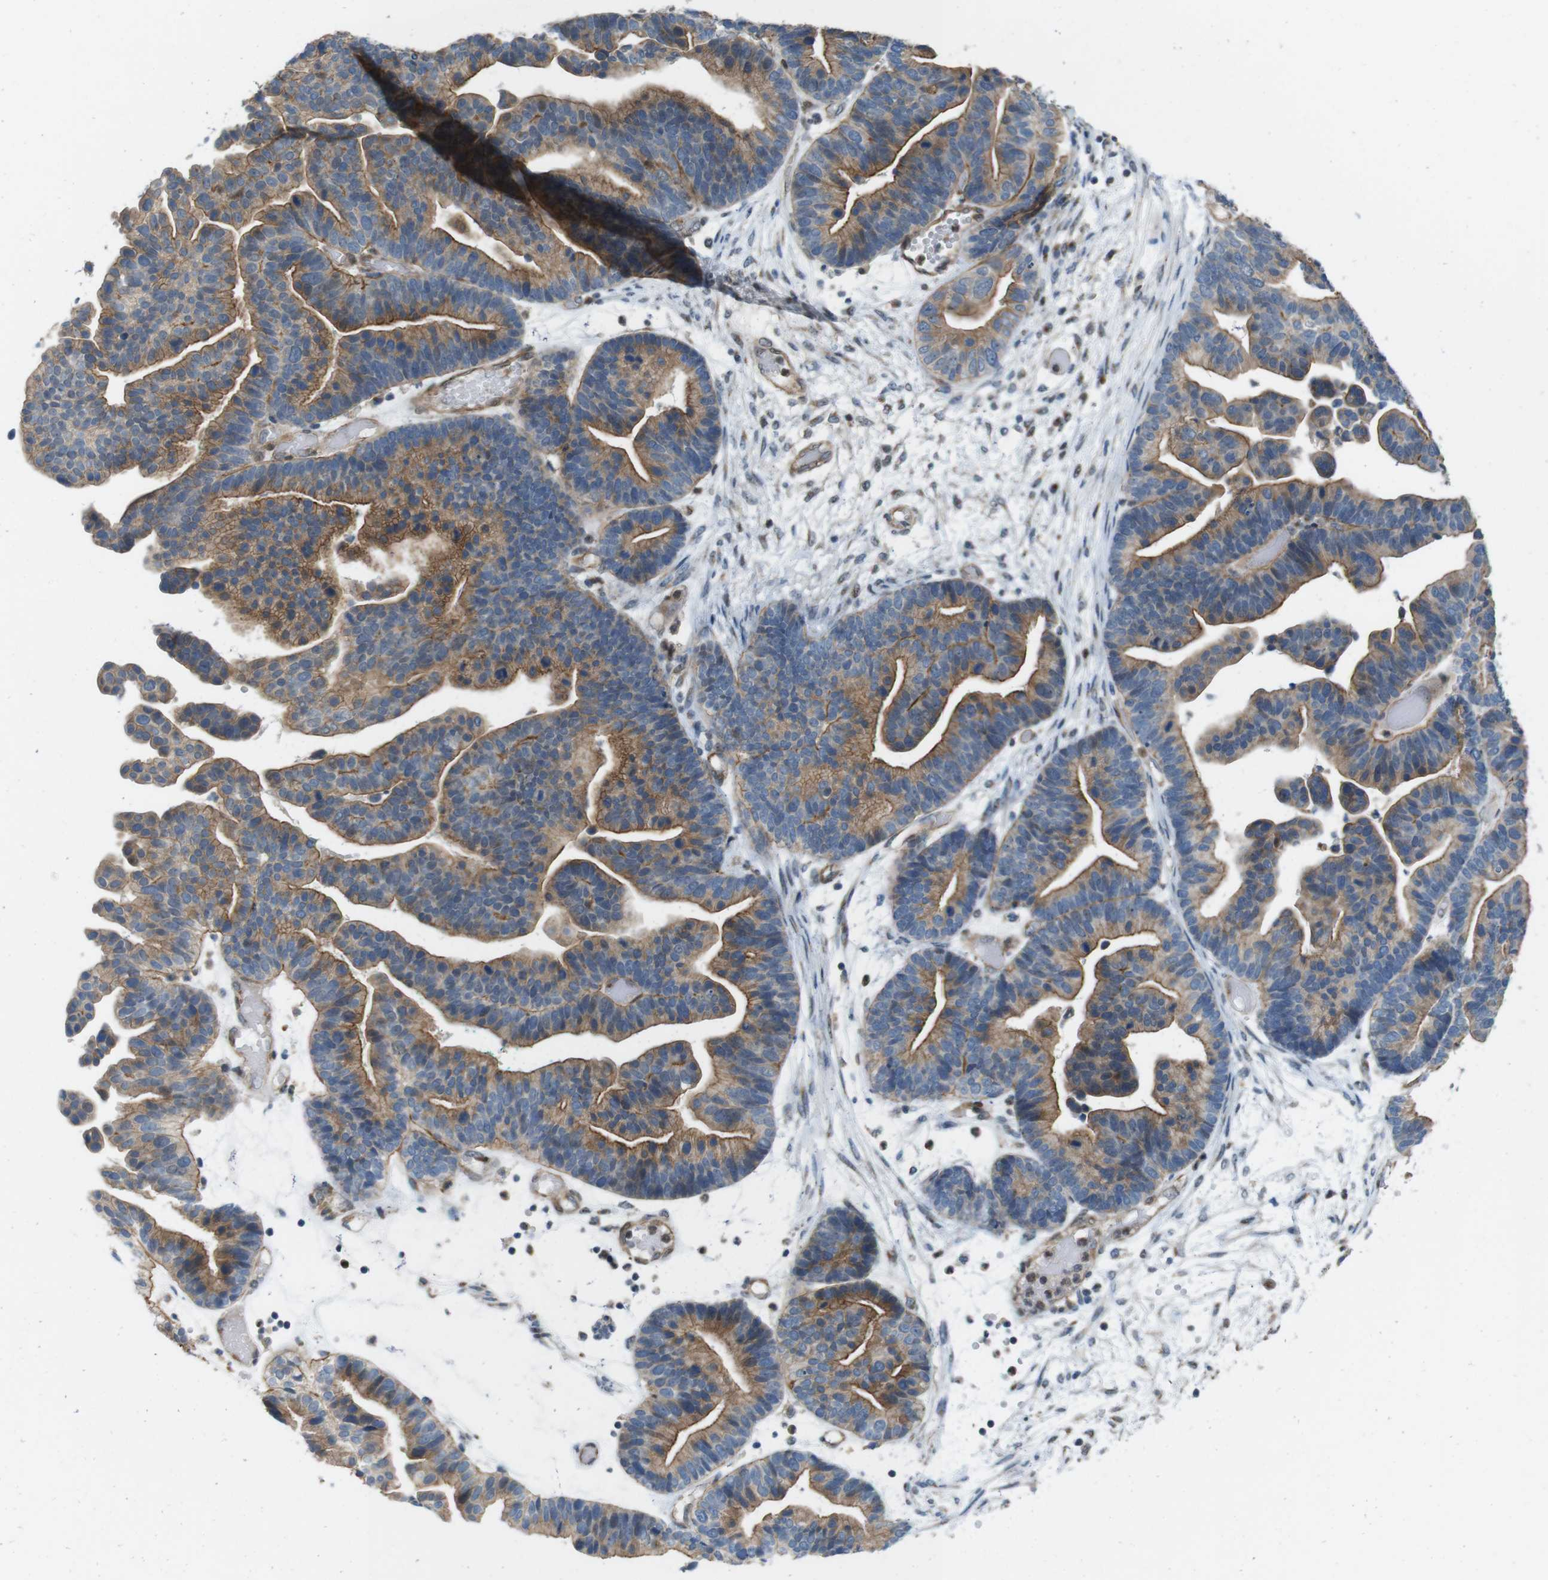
{"staining": {"intensity": "moderate", "quantity": ">75%", "location": "cytoplasmic/membranous"}, "tissue": "ovarian cancer", "cell_type": "Tumor cells", "image_type": "cancer", "snomed": [{"axis": "morphology", "description": "Cystadenocarcinoma, serous, NOS"}, {"axis": "topography", "description": "Ovary"}], "caption": "Tumor cells show moderate cytoplasmic/membranous expression in about >75% of cells in serous cystadenocarcinoma (ovarian).", "gene": "SKI", "patient": {"sex": "female", "age": 56}}